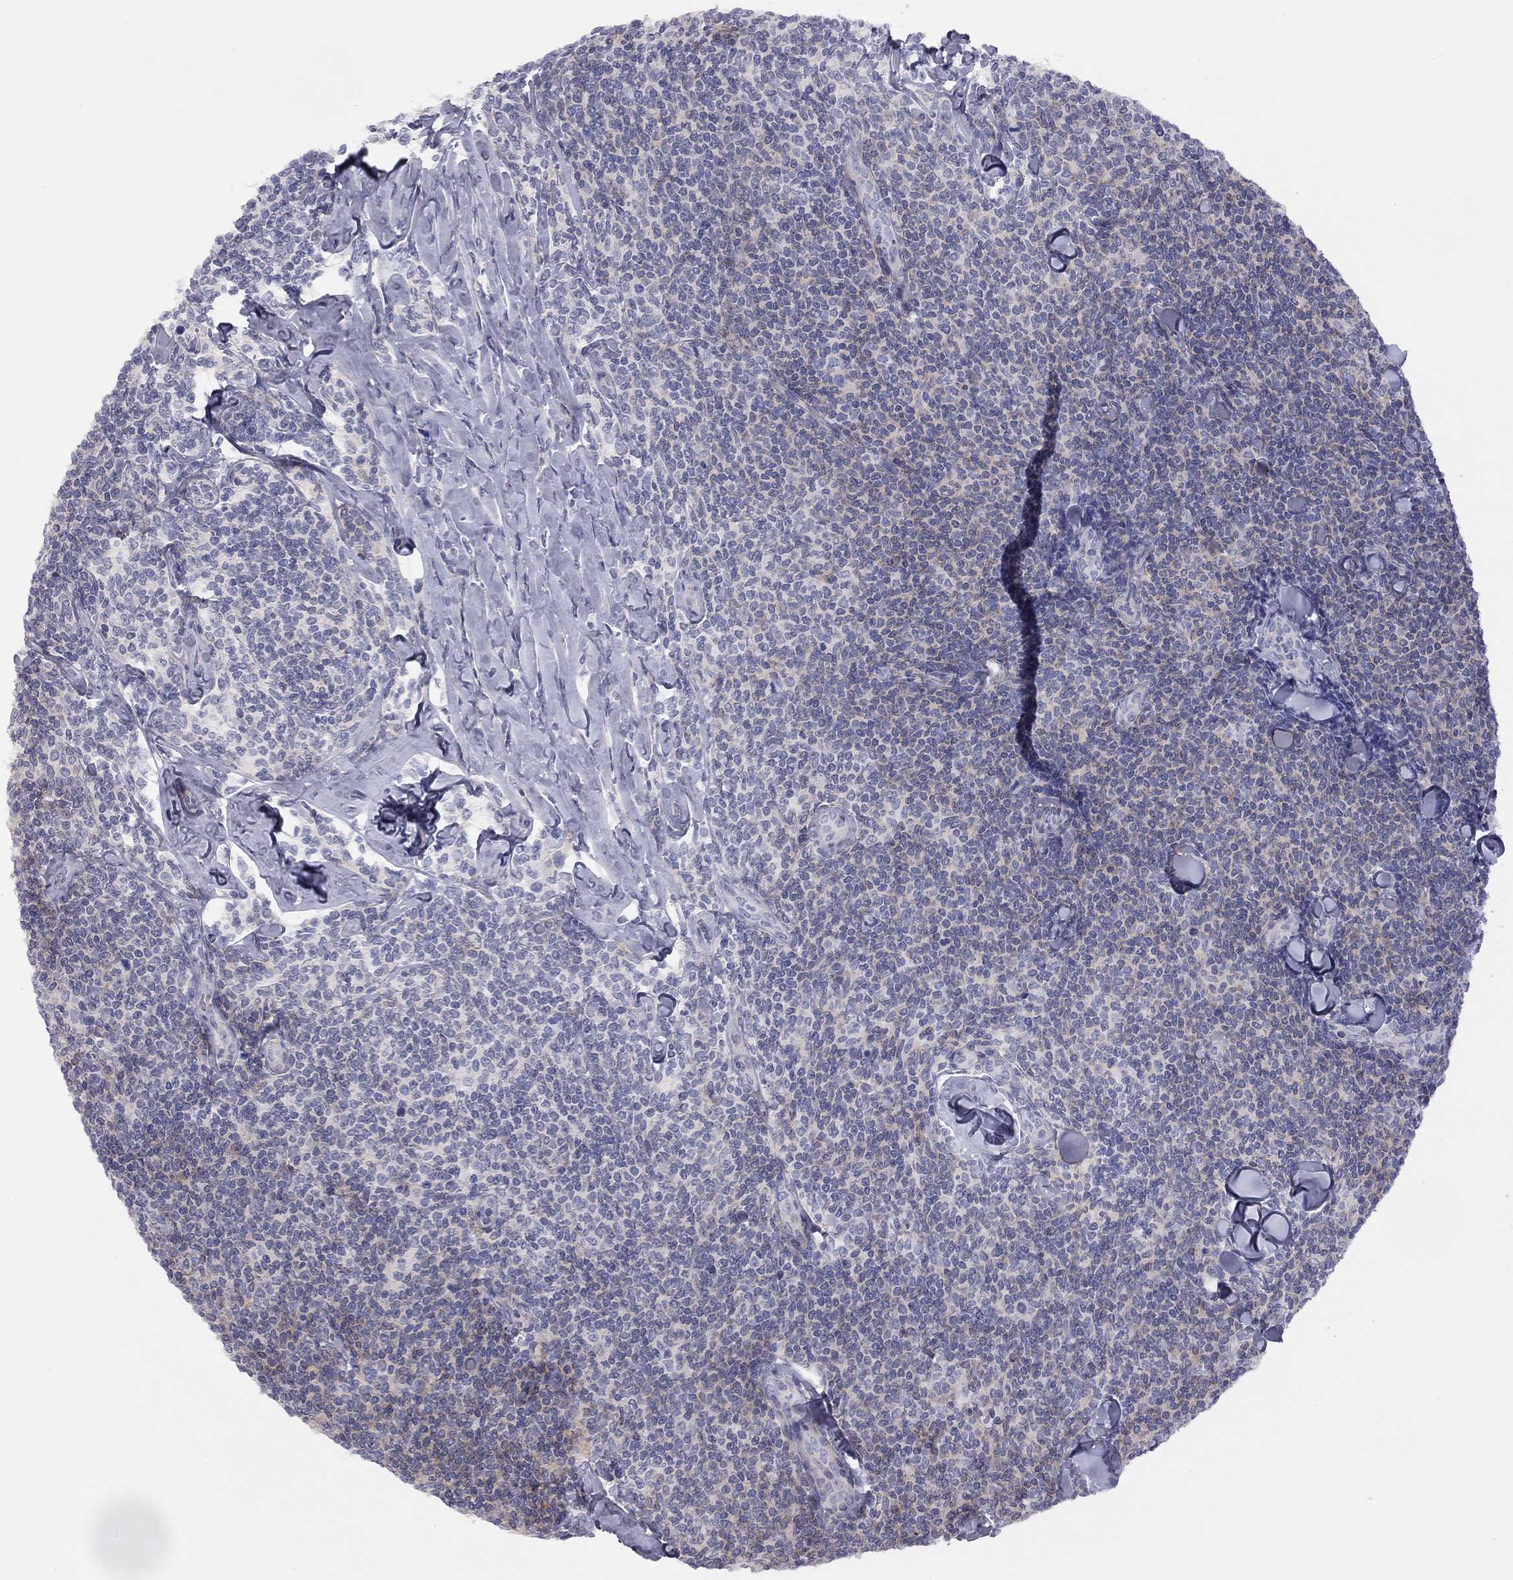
{"staining": {"intensity": "negative", "quantity": "none", "location": "none"}, "tissue": "lymphoma", "cell_type": "Tumor cells", "image_type": "cancer", "snomed": [{"axis": "morphology", "description": "Malignant lymphoma, non-Hodgkin's type, Low grade"}, {"axis": "topography", "description": "Lymph node"}], "caption": "High power microscopy histopathology image of an IHC micrograph of low-grade malignant lymphoma, non-Hodgkin's type, revealing no significant expression in tumor cells. (DAB IHC with hematoxylin counter stain).", "gene": "ADCYAP1", "patient": {"sex": "female", "age": 56}}